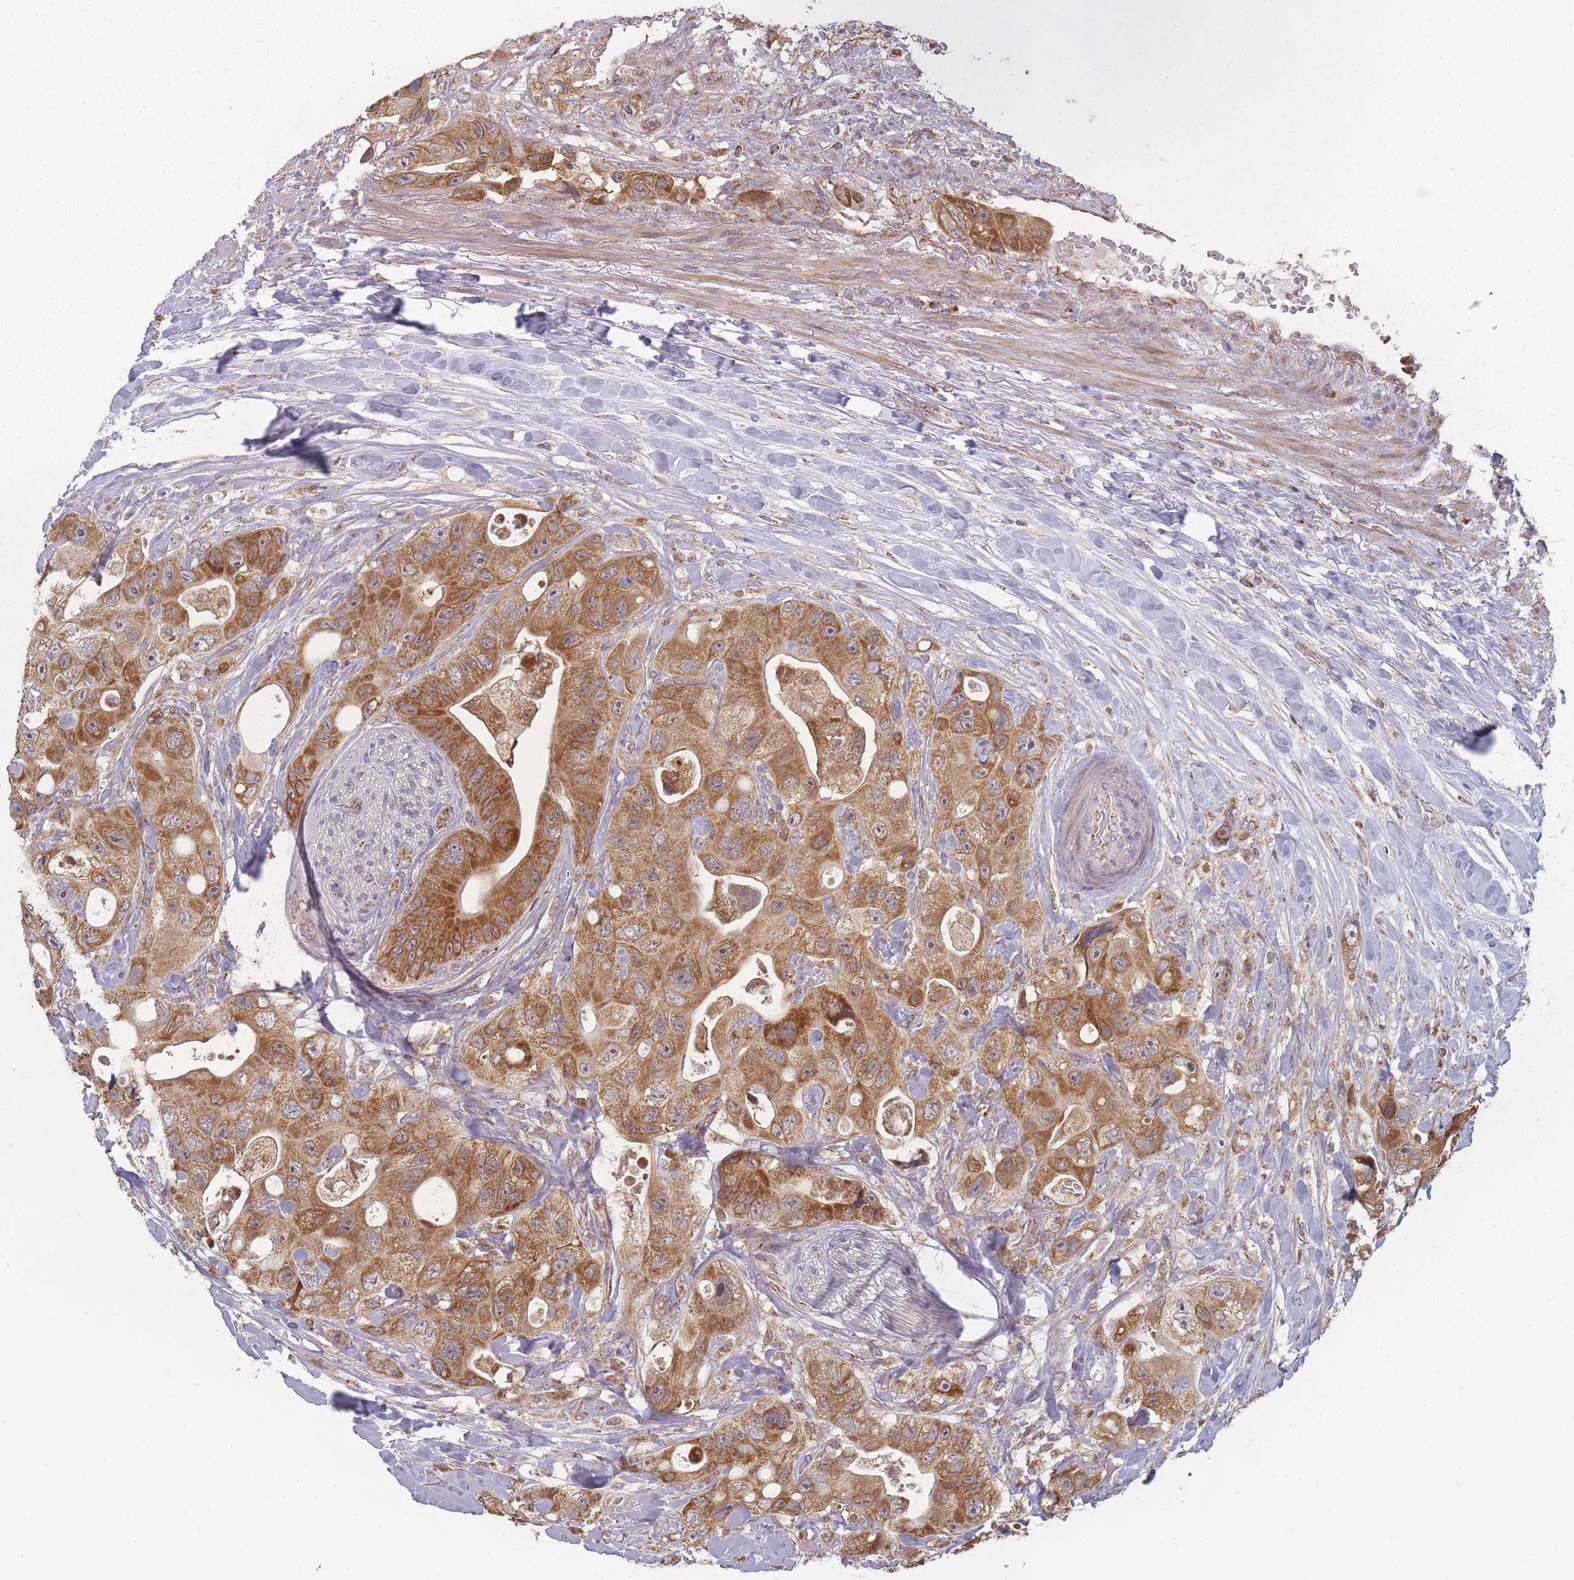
{"staining": {"intensity": "moderate", "quantity": ">75%", "location": "cytoplasmic/membranous"}, "tissue": "colorectal cancer", "cell_type": "Tumor cells", "image_type": "cancer", "snomed": [{"axis": "morphology", "description": "Adenocarcinoma, NOS"}, {"axis": "topography", "description": "Colon"}], "caption": "Protein staining shows moderate cytoplasmic/membranous positivity in about >75% of tumor cells in colorectal adenocarcinoma. The staining was performed using DAB (3,3'-diaminobenzidine), with brown indicating positive protein expression. Nuclei are stained blue with hematoxylin.", "gene": "PSMB3", "patient": {"sex": "female", "age": 46}}